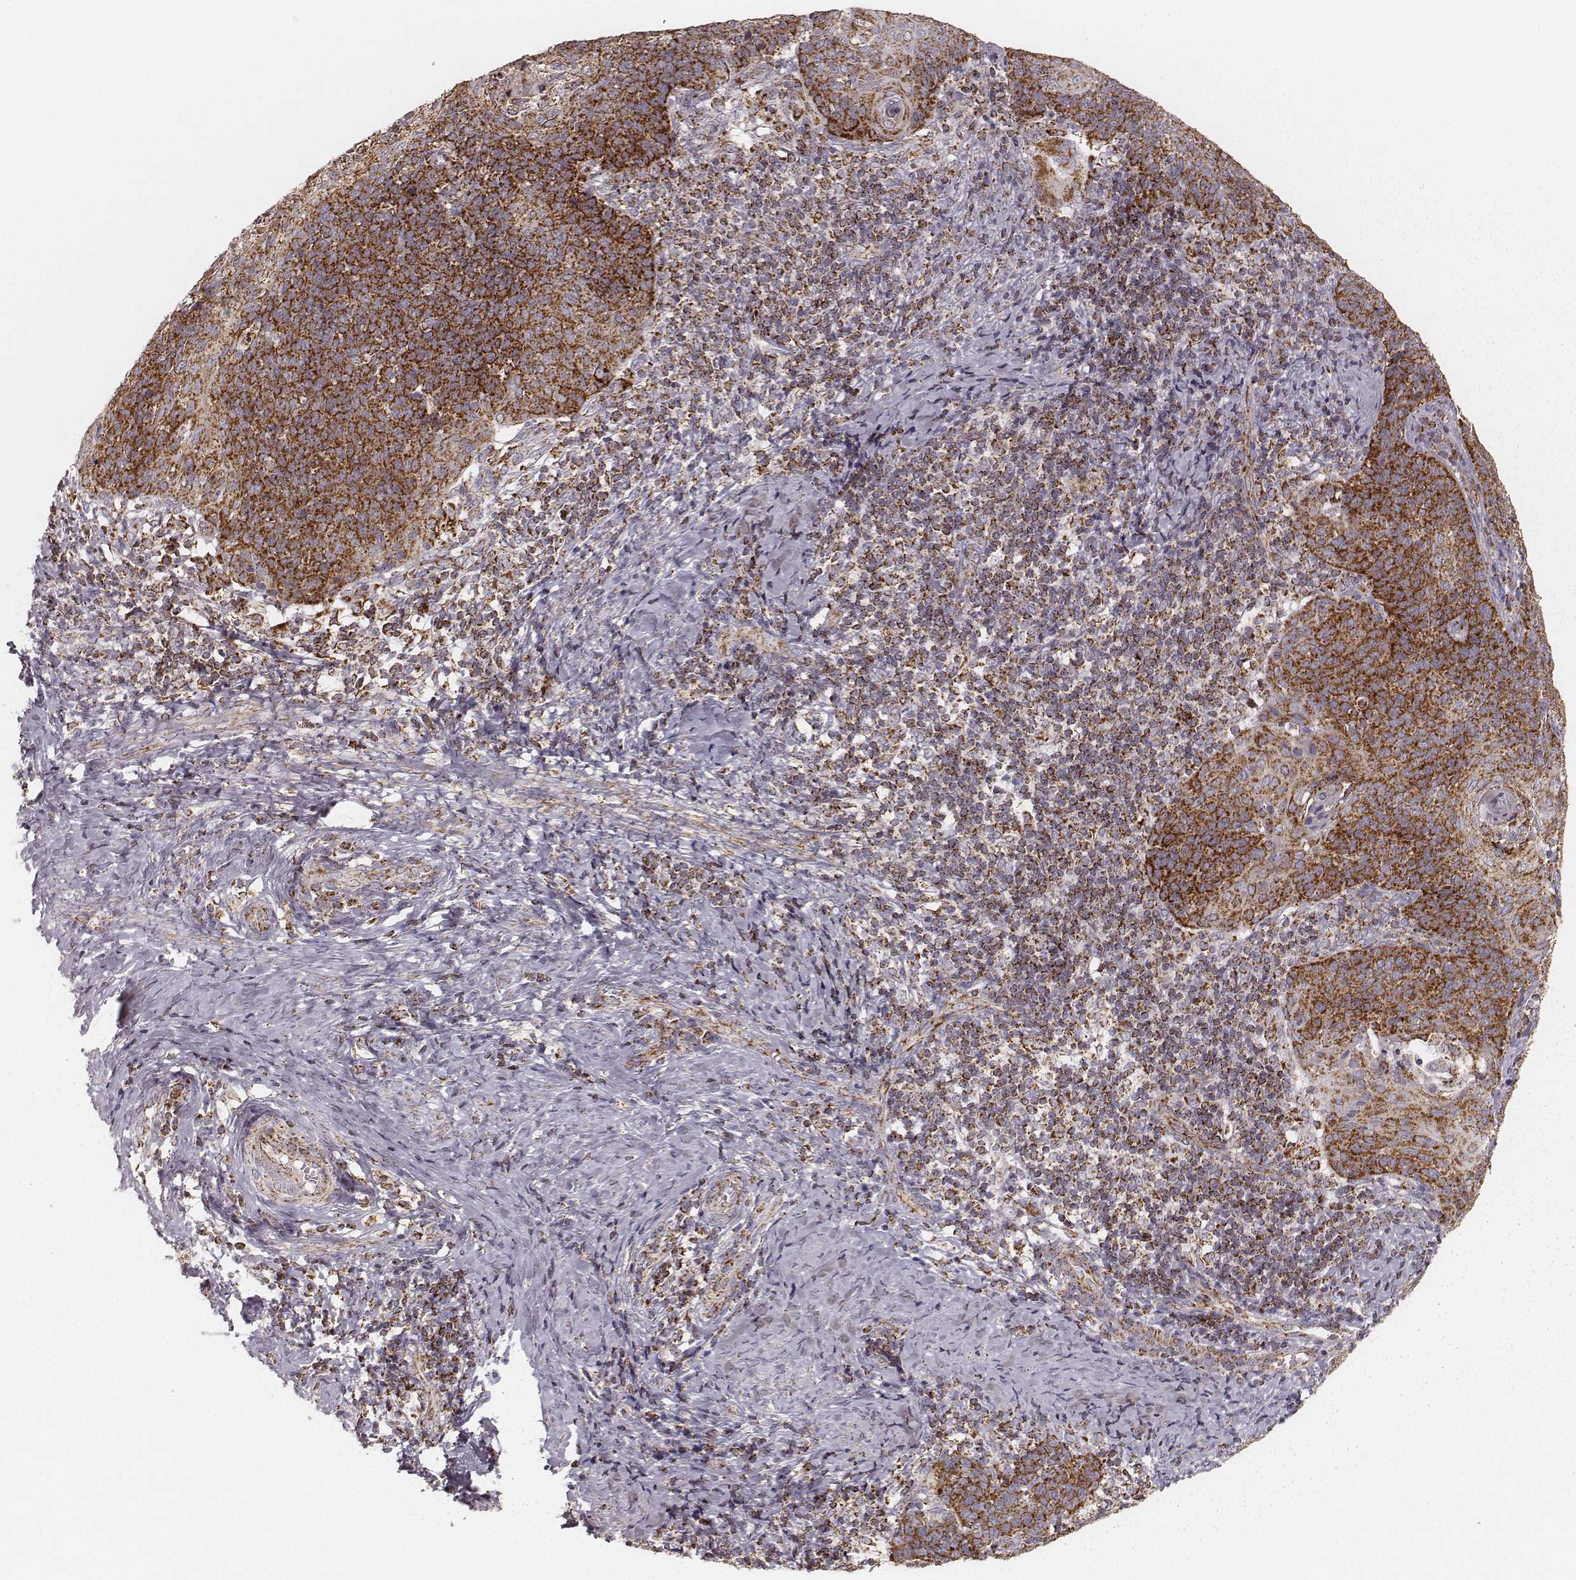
{"staining": {"intensity": "strong", "quantity": ">75%", "location": "cytoplasmic/membranous"}, "tissue": "cervical cancer", "cell_type": "Tumor cells", "image_type": "cancer", "snomed": [{"axis": "morphology", "description": "Normal tissue, NOS"}, {"axis": "morphology", "description": "Squamous cell carcinoma, NOS"}, {"axis": "topography", "description": "Cervix"}], "caption": "A brown stain labels strong cytoplasmic/membranous positivity of a protein in human cervical cancer tumor cells. Using DAB (brown) and hematoxylin (blue) stains, captured at high magnification using brightfield microscopy.", "gene": "CS", "patient": {"sex": "female", "age": 39}}